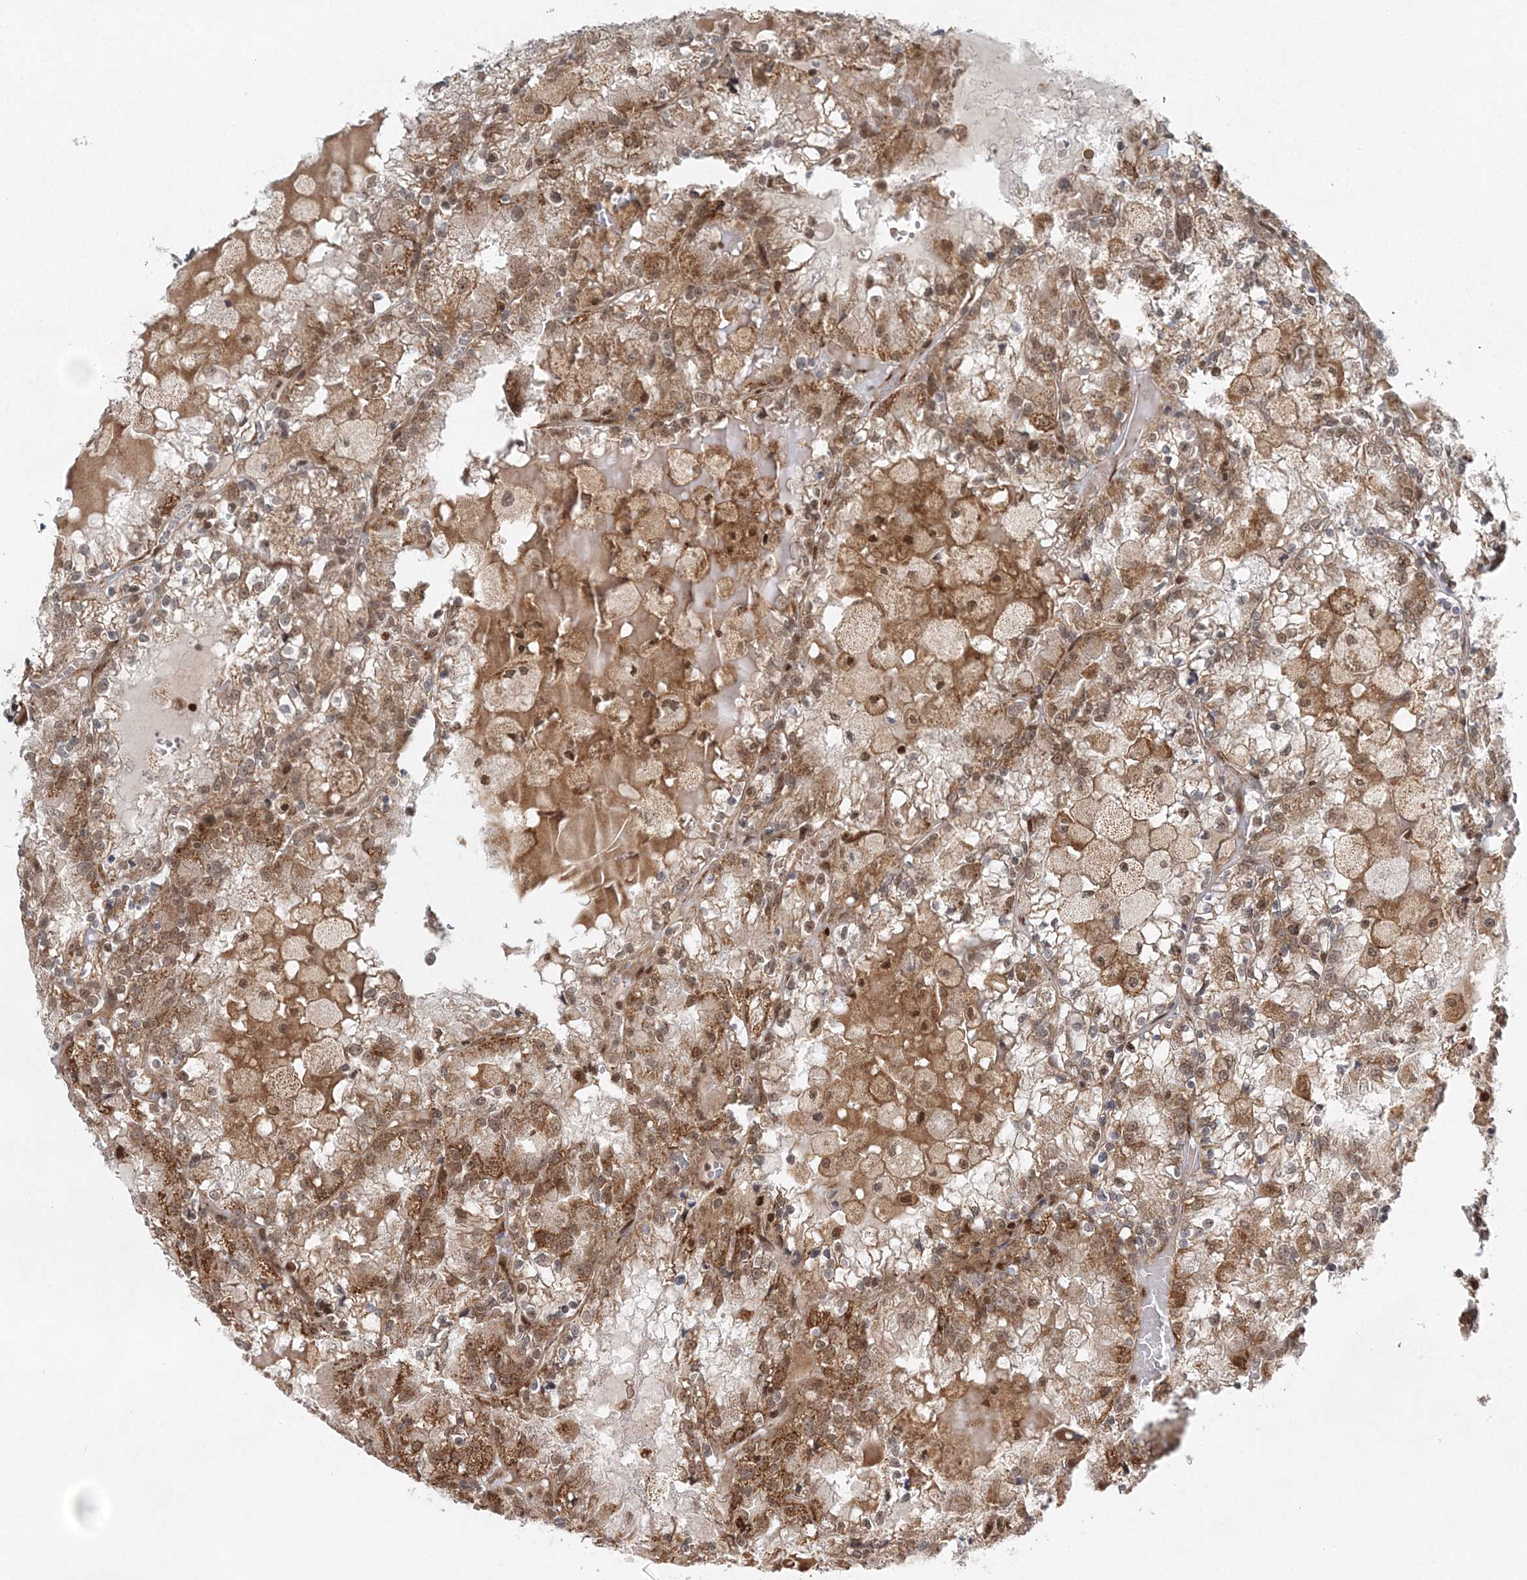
{"staining": {"intensity": "moderate", "quantity": "<25%", "location": "cytoplasmic/membranous,nuclear"}, "tissue": "renal cancer", "cell_type": "Tumor cells", "image_type": "cancer", "snomed": [{"axis": "morphology", "description": "Adenocarcinoma, NOS"}, {"axis": "topography", "description": "Kidney"}], "caption": "Moderate cytoplasmic/membranous and nuclear expression is seen in approximately <25% of tumor cells in renal cancer. The staining is performed using DAB brown chromogen to label protein expression. The nuclei are counter-stained blue using hematoxylin.", "gene": "RAB11FIP2", "patient": {"sex": "female", "age": 56}}